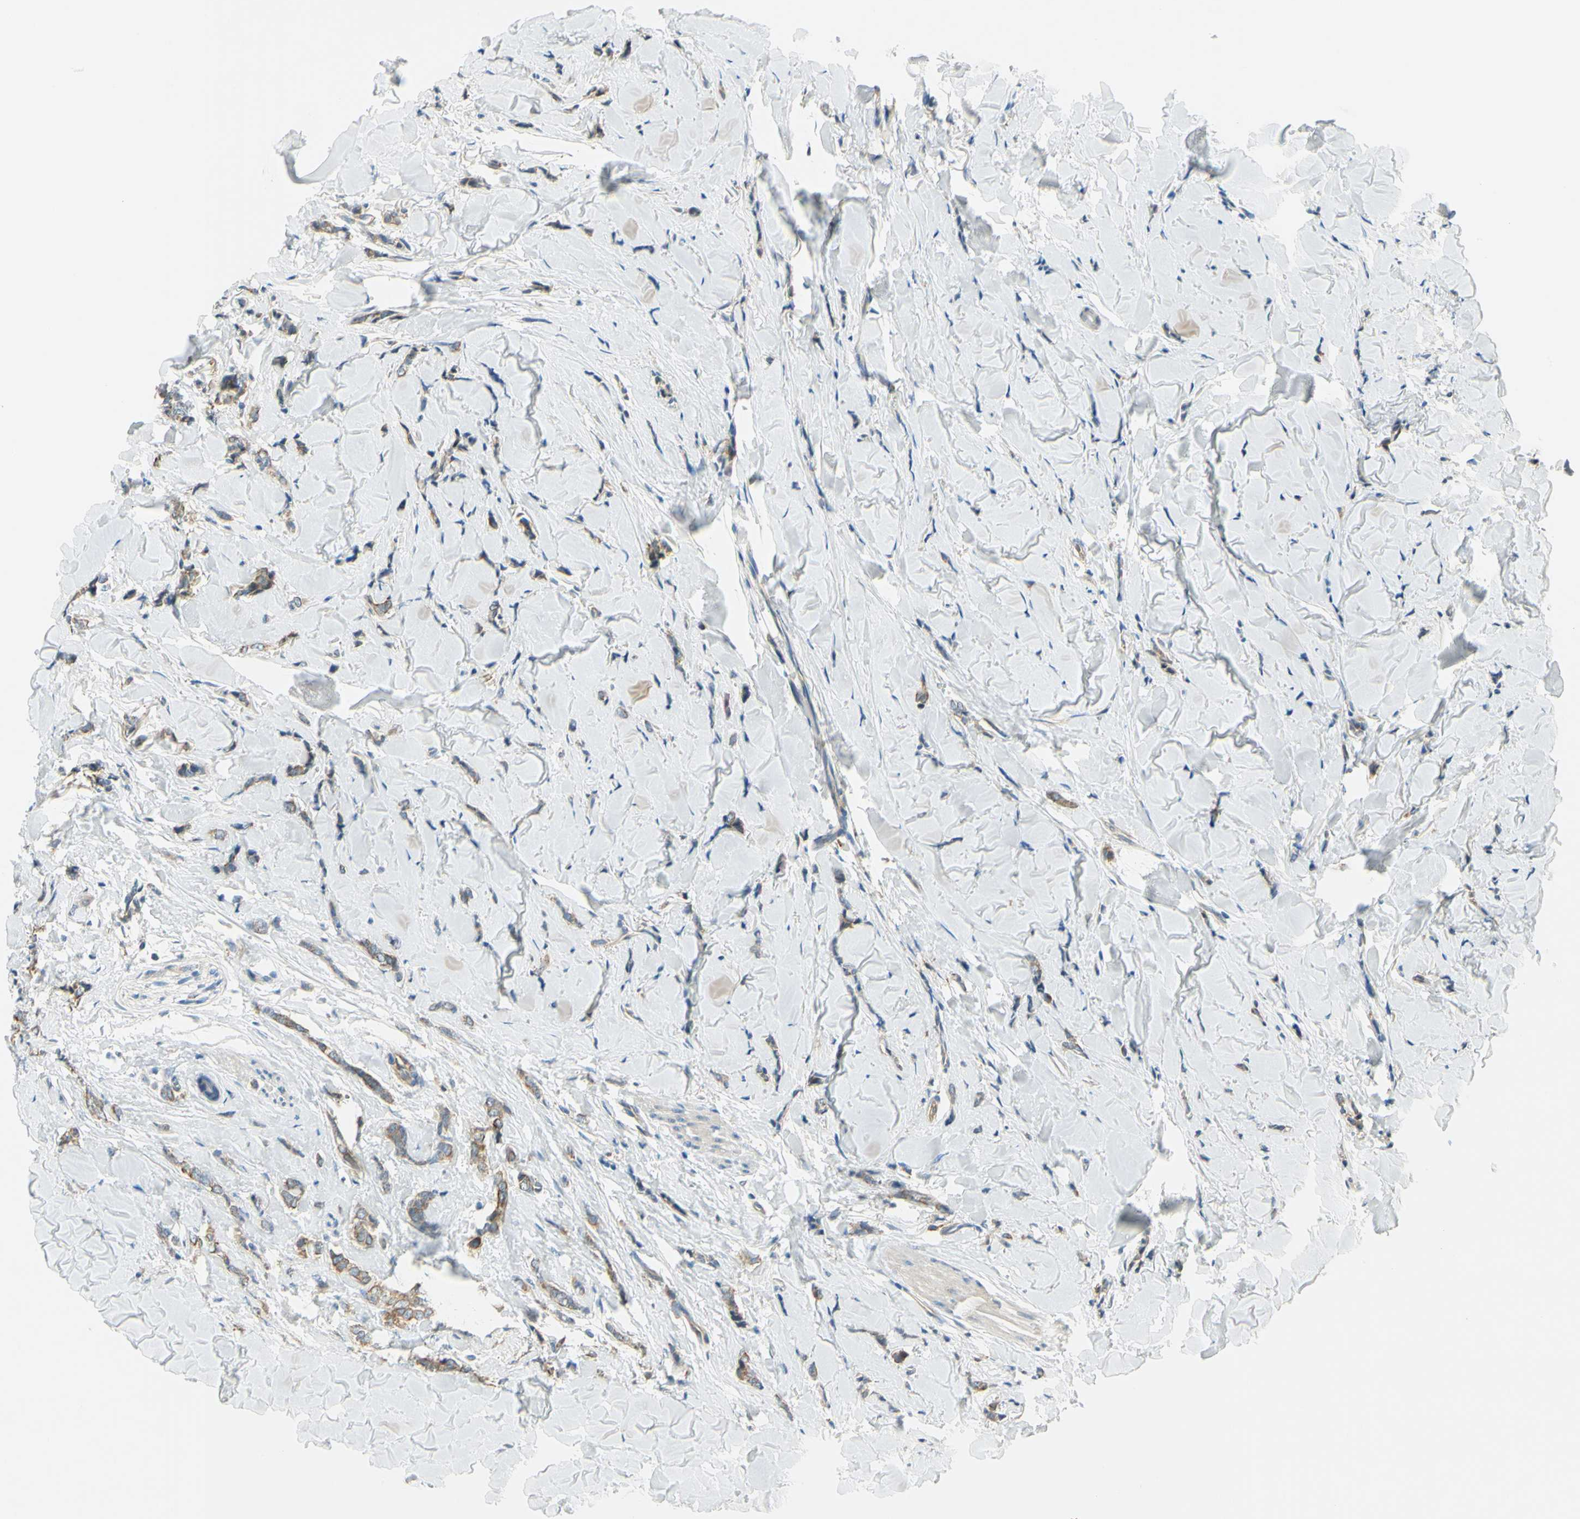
{"staining": {"intensity": "moderate", "quantity": "25%-75%", "location": "cytoplasmic/membranous"}, "tissue": "breast cancer", "cell_type": "Tumor cells", "image_type": "cancer", "snomed": [{"axis": "morphology", "description": "Lobular carcinoma"}, {"axis": "topography", "description": "Skin"}, {"axis": "topography", "description": "Breast"}], "caption": "Breast cancer (lobular carcinoma) was stained to show a protein in brown. There is medium levels of moderate cytoplasmic/membranous expression in approximately 25%-75% of tumor cells. (DAB (3,3'-diaminobenzidine) = brown stain, brightfield microscopy at high magnification).", "gene": "LAMA3", "patient": {"sex": "female", "age": 46}}